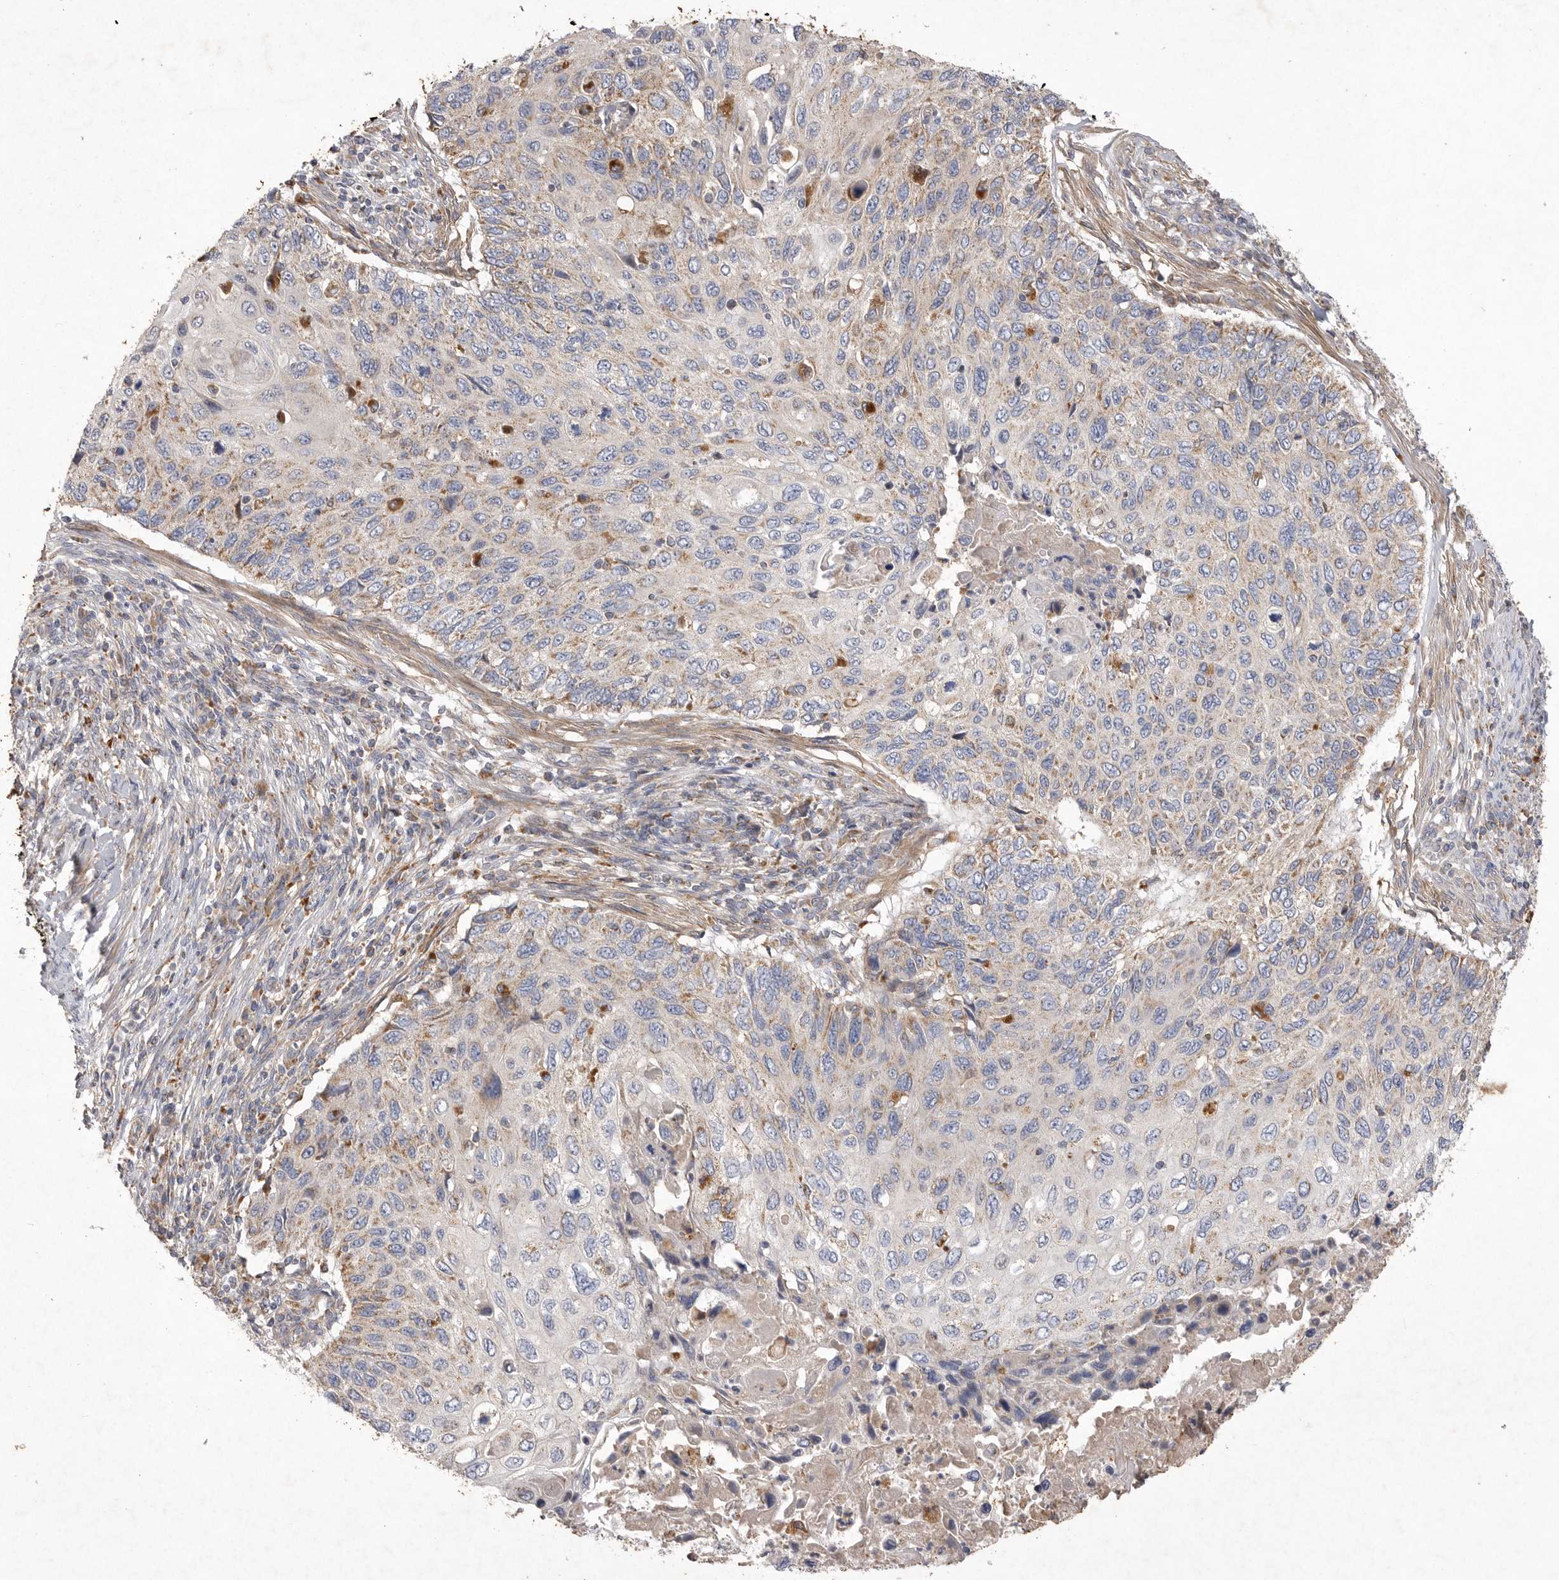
{"staining": {"intensity": "weak", "quantity": "25%-75%", "location": "cytoplasmic/membranous"}, "tissue": "cervical cancer", "cell_type": "Tumor cells", "image_type": "cancer", "snomed": [{"axis": "morphology", "description": "Squamous cell carcinoma, NOS"}, {"axis": "topography", "description": "Cervix"}], "caption": "Cervical cancer (squamous cell carcinoma) stained with a brown dye exhibits weak cytoplasmic/membranous positive positivity in about 25%-75% of tumor cells.", "gene": "MRPL41", "patient": {"sex": "female", "age": 70}}